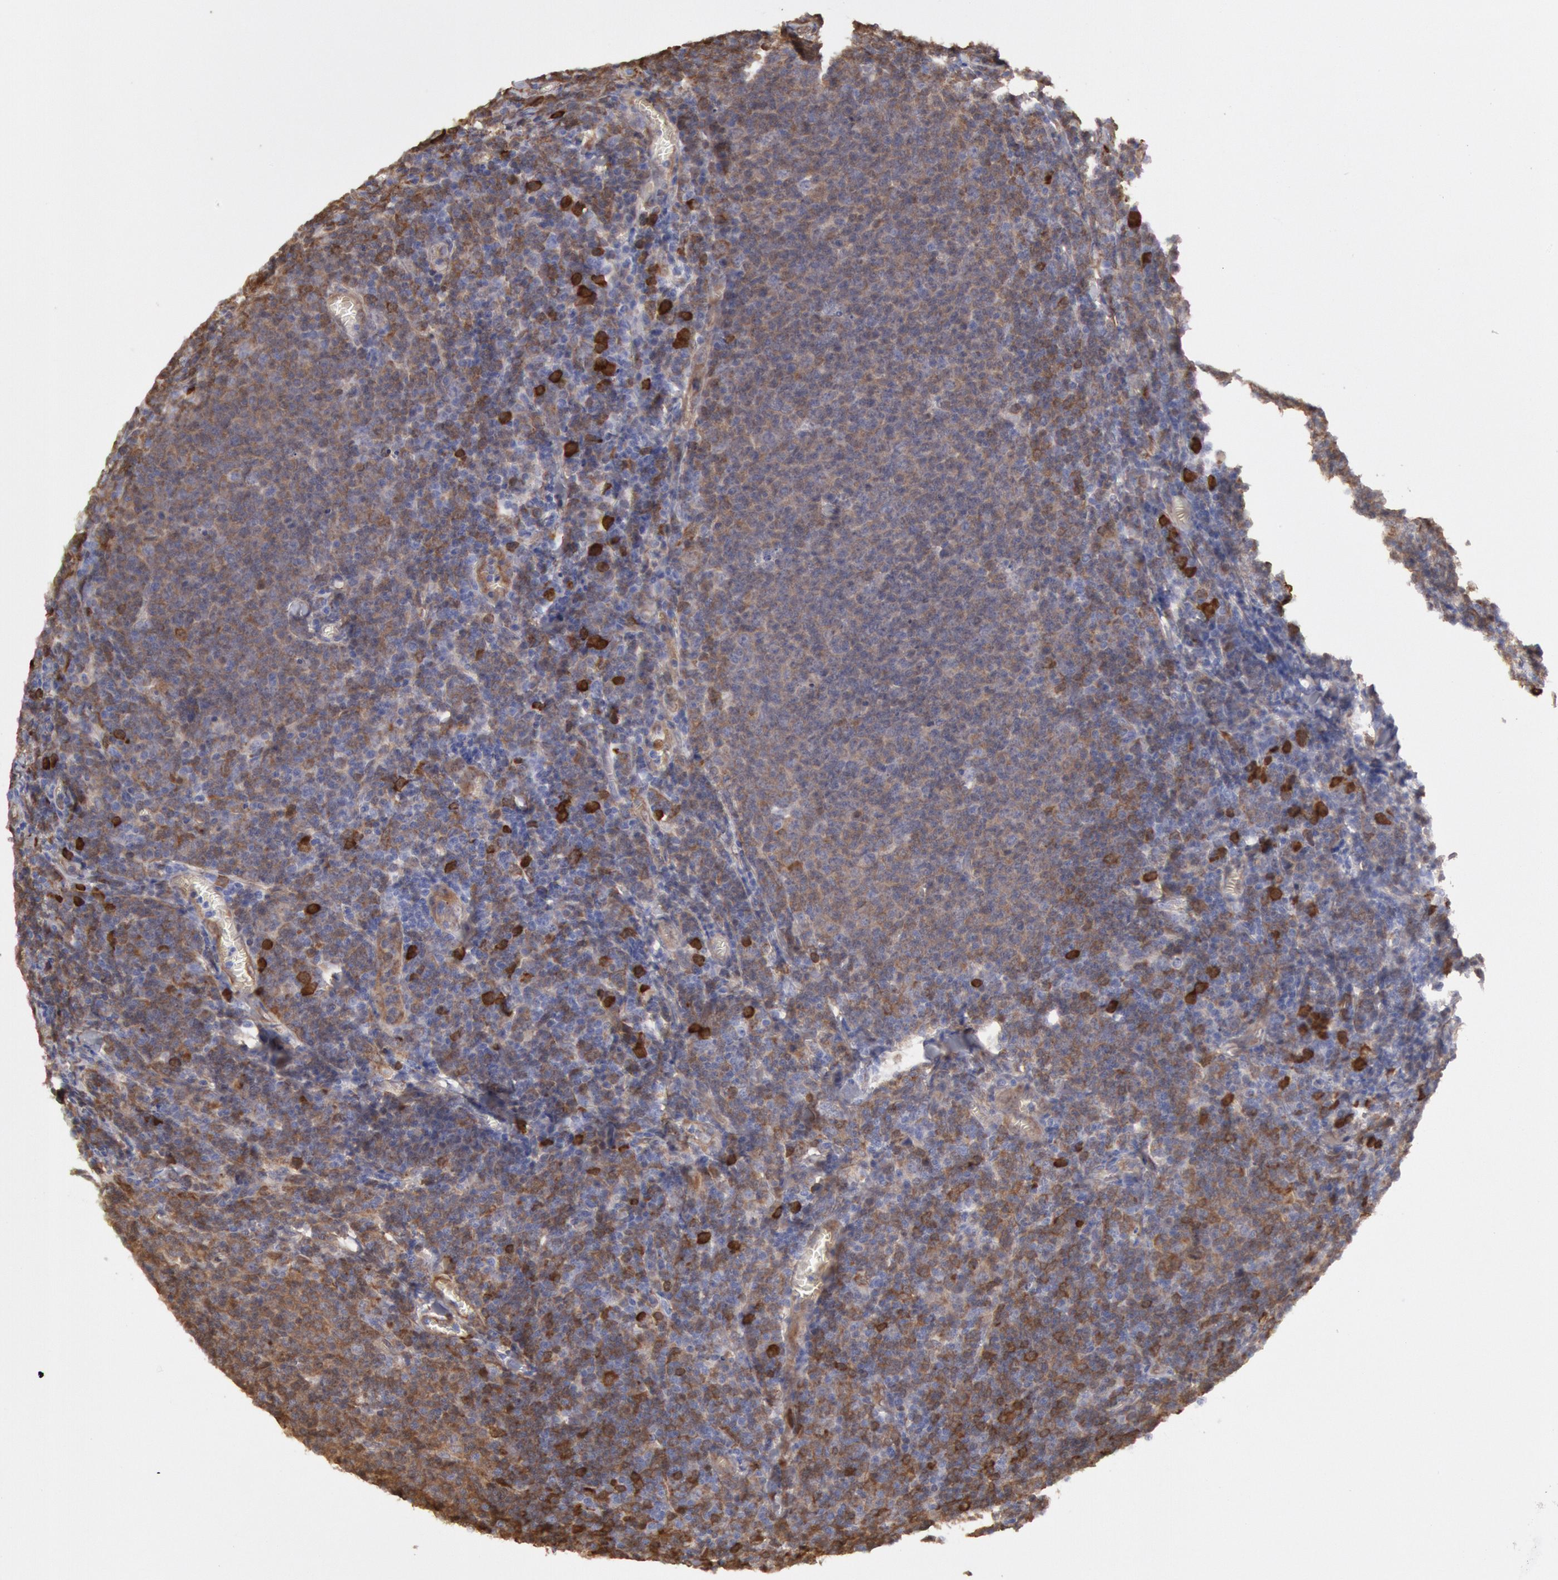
{"staining": {"intensity": "weak", "quantity": ">75%", "location": "cytoplasmic/membranous"}, "tissue": "lymphoma", "cell_type": "Tumor cells", "image_type": "cancer", "snomed": [{"axis": "morphology", "description": "Malignant lymphoma, non-Hodgkin's type, Low grade"}, {"axis": "topography", "description": "Lymph node"}], "caption": "Human malignant lymphoma, non-Hodgkin's type (low-grade) stained with a protein marker exhibits weak staining in tumor cells.", "gene": "CCDC50", "patient": {"sex": "male", "age": 74}}